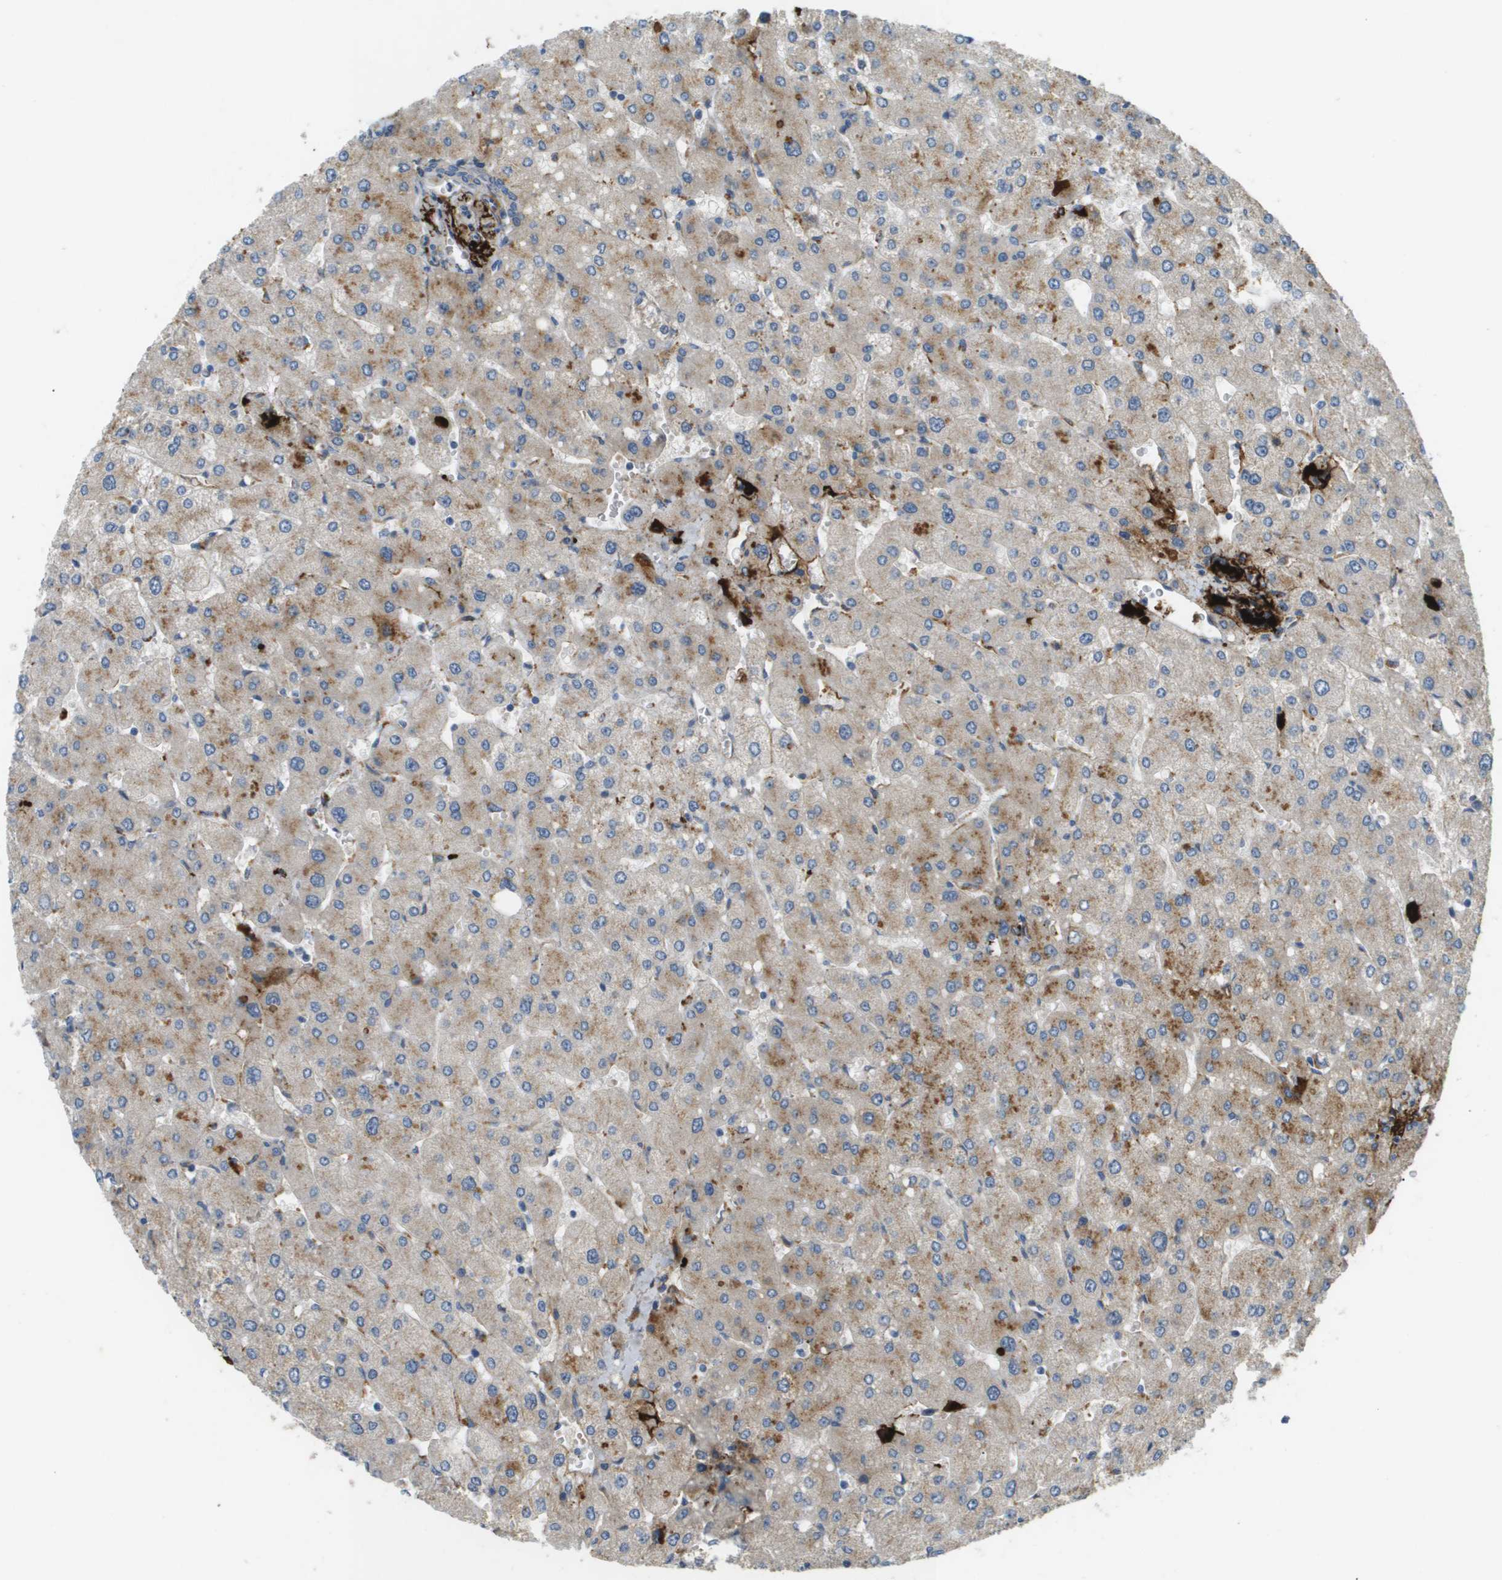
{"staining": {"intensity": "weak", "quantity": "25%-75%", "location": "cytoplasmic/membranous"}, "tissue": "liver", "cell_type": "Cholangiocytes", "image_type": "normal", "snomed": [{"axis": "morphology", "description": "Normal tissue, NOS"}, {"axis": "topography", "description": "Liver"}], "caption": "IHC image of normal liver stained for a protein (brown), which demonstrates low levels of weak cytoplasmic/membranous expression in about 25%-75% of cholangiocytes.", "gene": "VTN", "patient": {"sex": "male", "age": 55}}